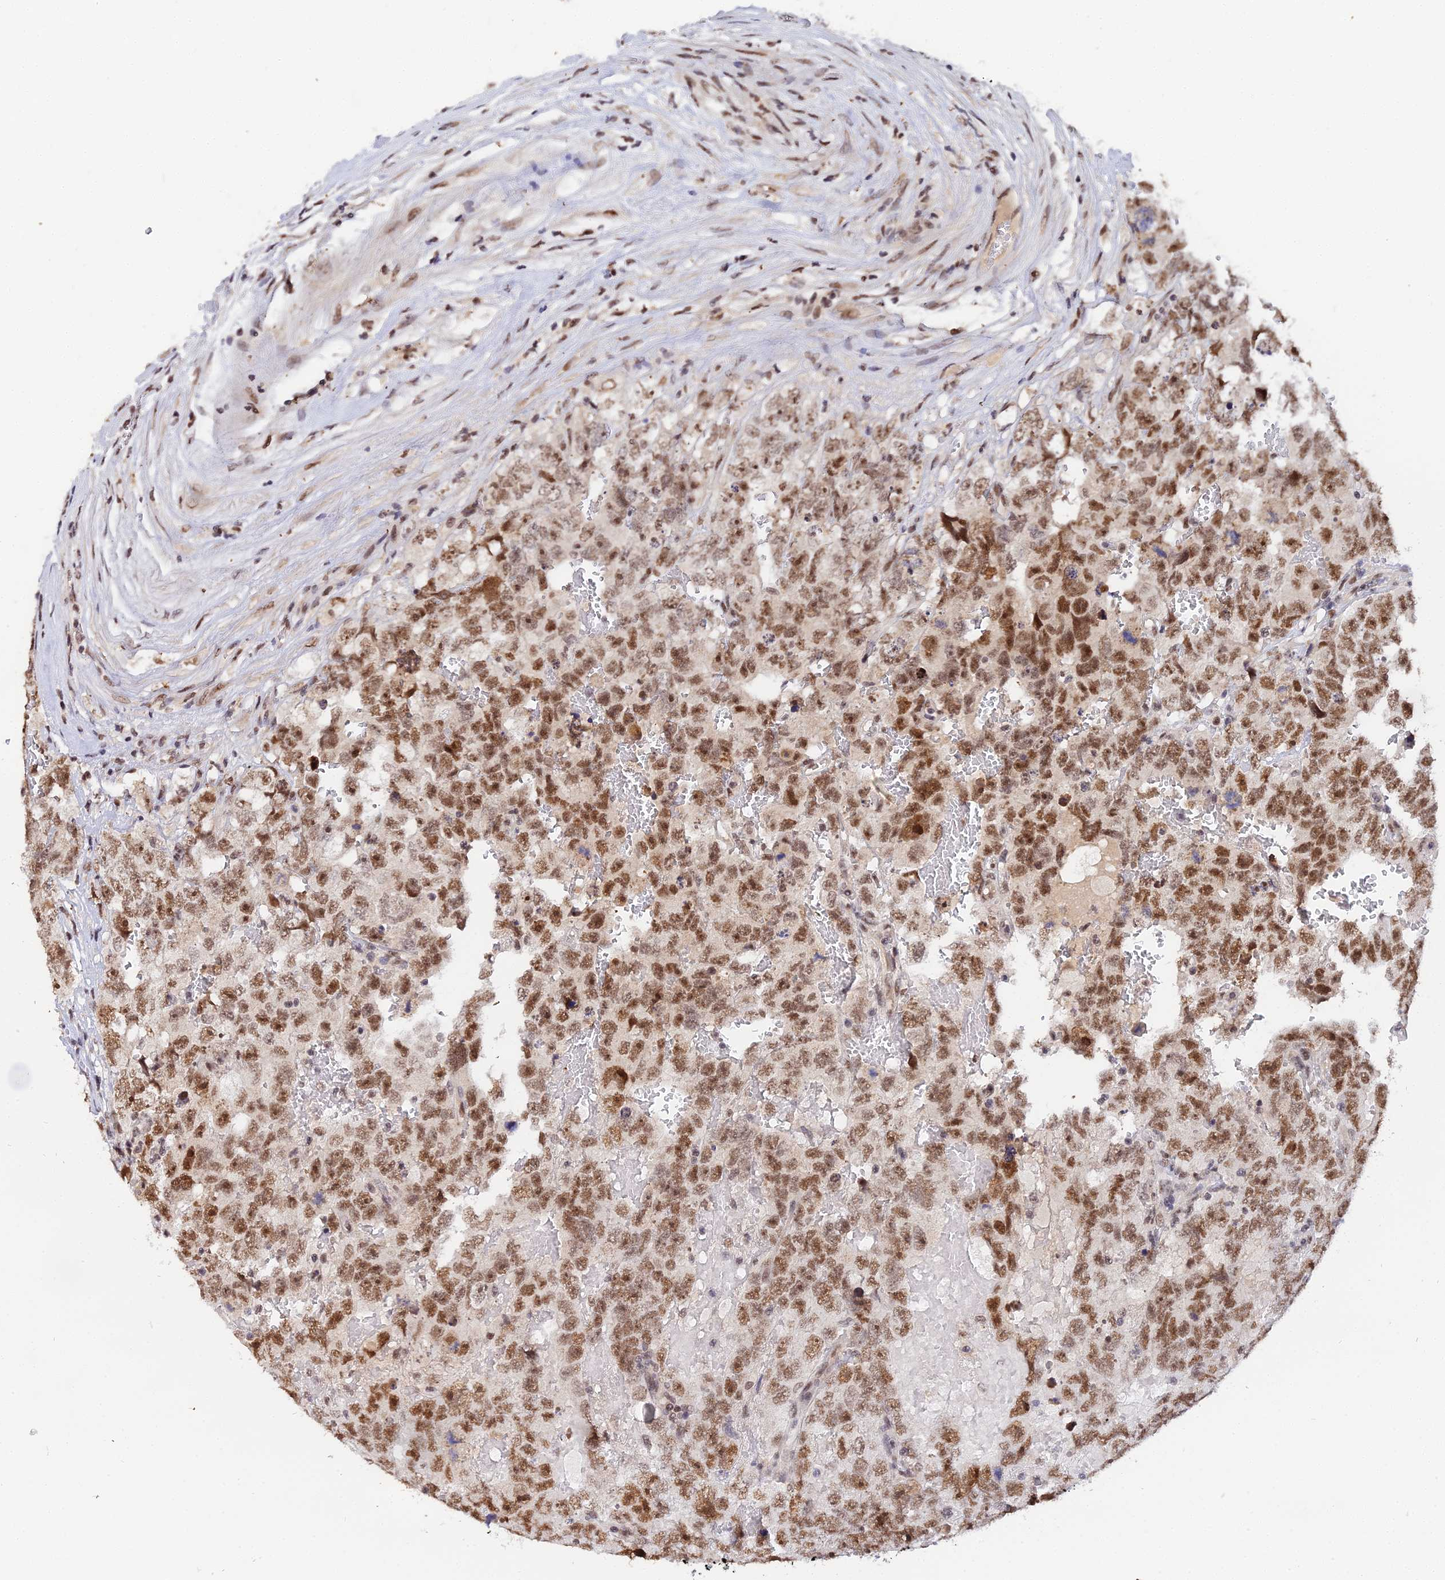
{"staining": {"intensity": "moderate", "quantity": ">75%", "location": "nuclear"}, "tissue": "testis cancer", "cell_type": "Tumor cells", "image_type": "cancer", "snomed": [{"axis": "morphology", "description": "Carcinoma, Embryonal, NOS"}, {"axis": "topography", "description": "Testis"}], "caption": "Human testis embryonal carcinoma stained with a brown dye exhibits moderate nuclear positive positivity in about >75% of tumor cells.", "gene": "EXOSC3", "patient": {"sex": "male", "age": 45}}